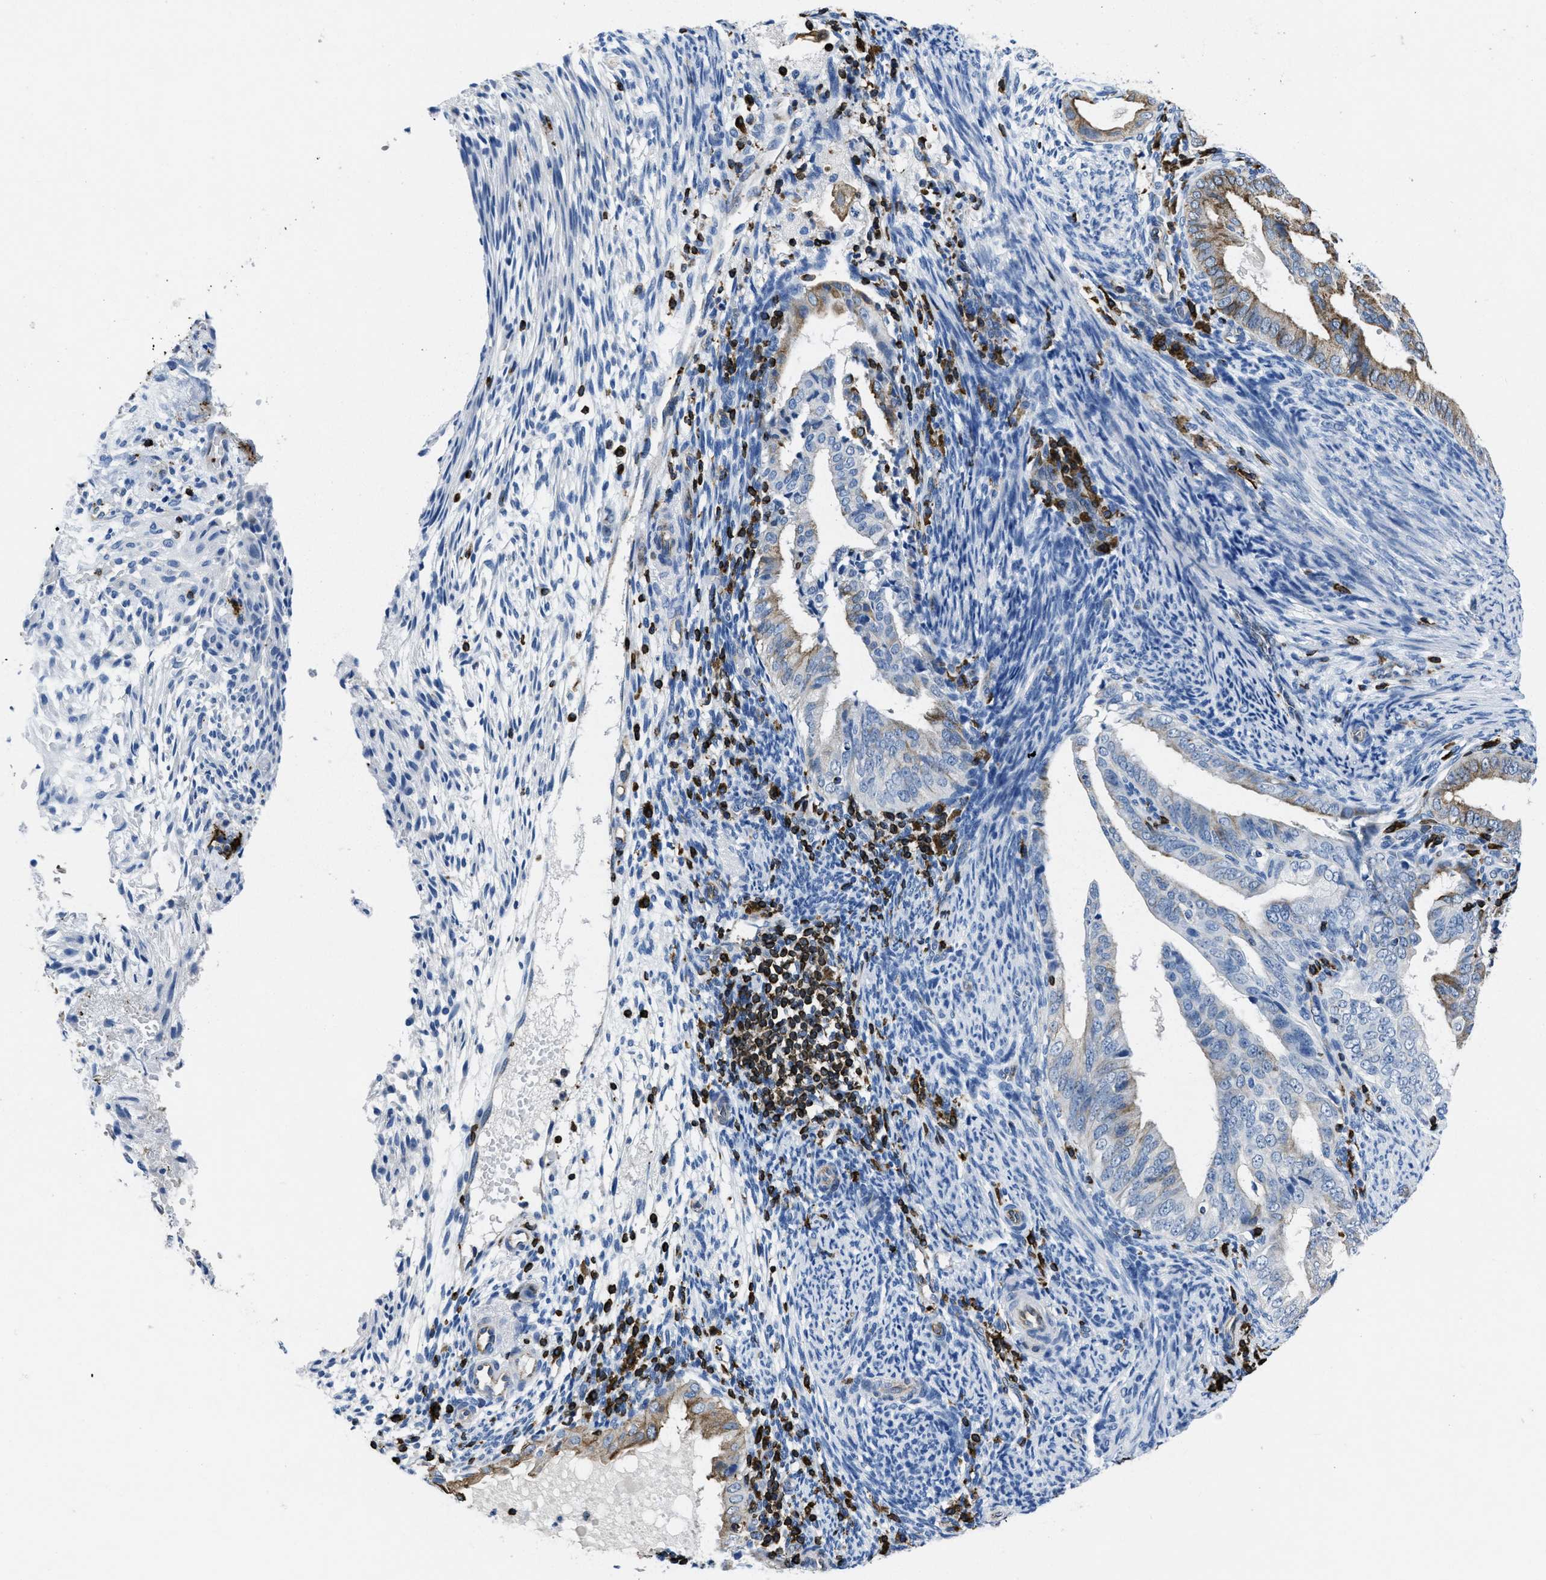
{"staining": {"intensity": "moderate", "quantity": "25%-75%", "location": "cytoplasmic/membranous"}, "tissue": "endometrial cancer", "cell_type": "Tumor cells", "image_type": "cancer", "snomed": [{"axis": "morphology", "description": "Adenocarcinoma, NOS"}, {"axis": "topography", "description": "Endometrium"}], "caption": "A histopathology image showing moderate cytoplasmic/membranous expression in about 25%-75% of tumor cells in adenocarcinoma (endometrial), as visualized by brown immunohistochemical staining.", "gene": "ITGA3", "patient": {"sex": "female", "age": 58}}